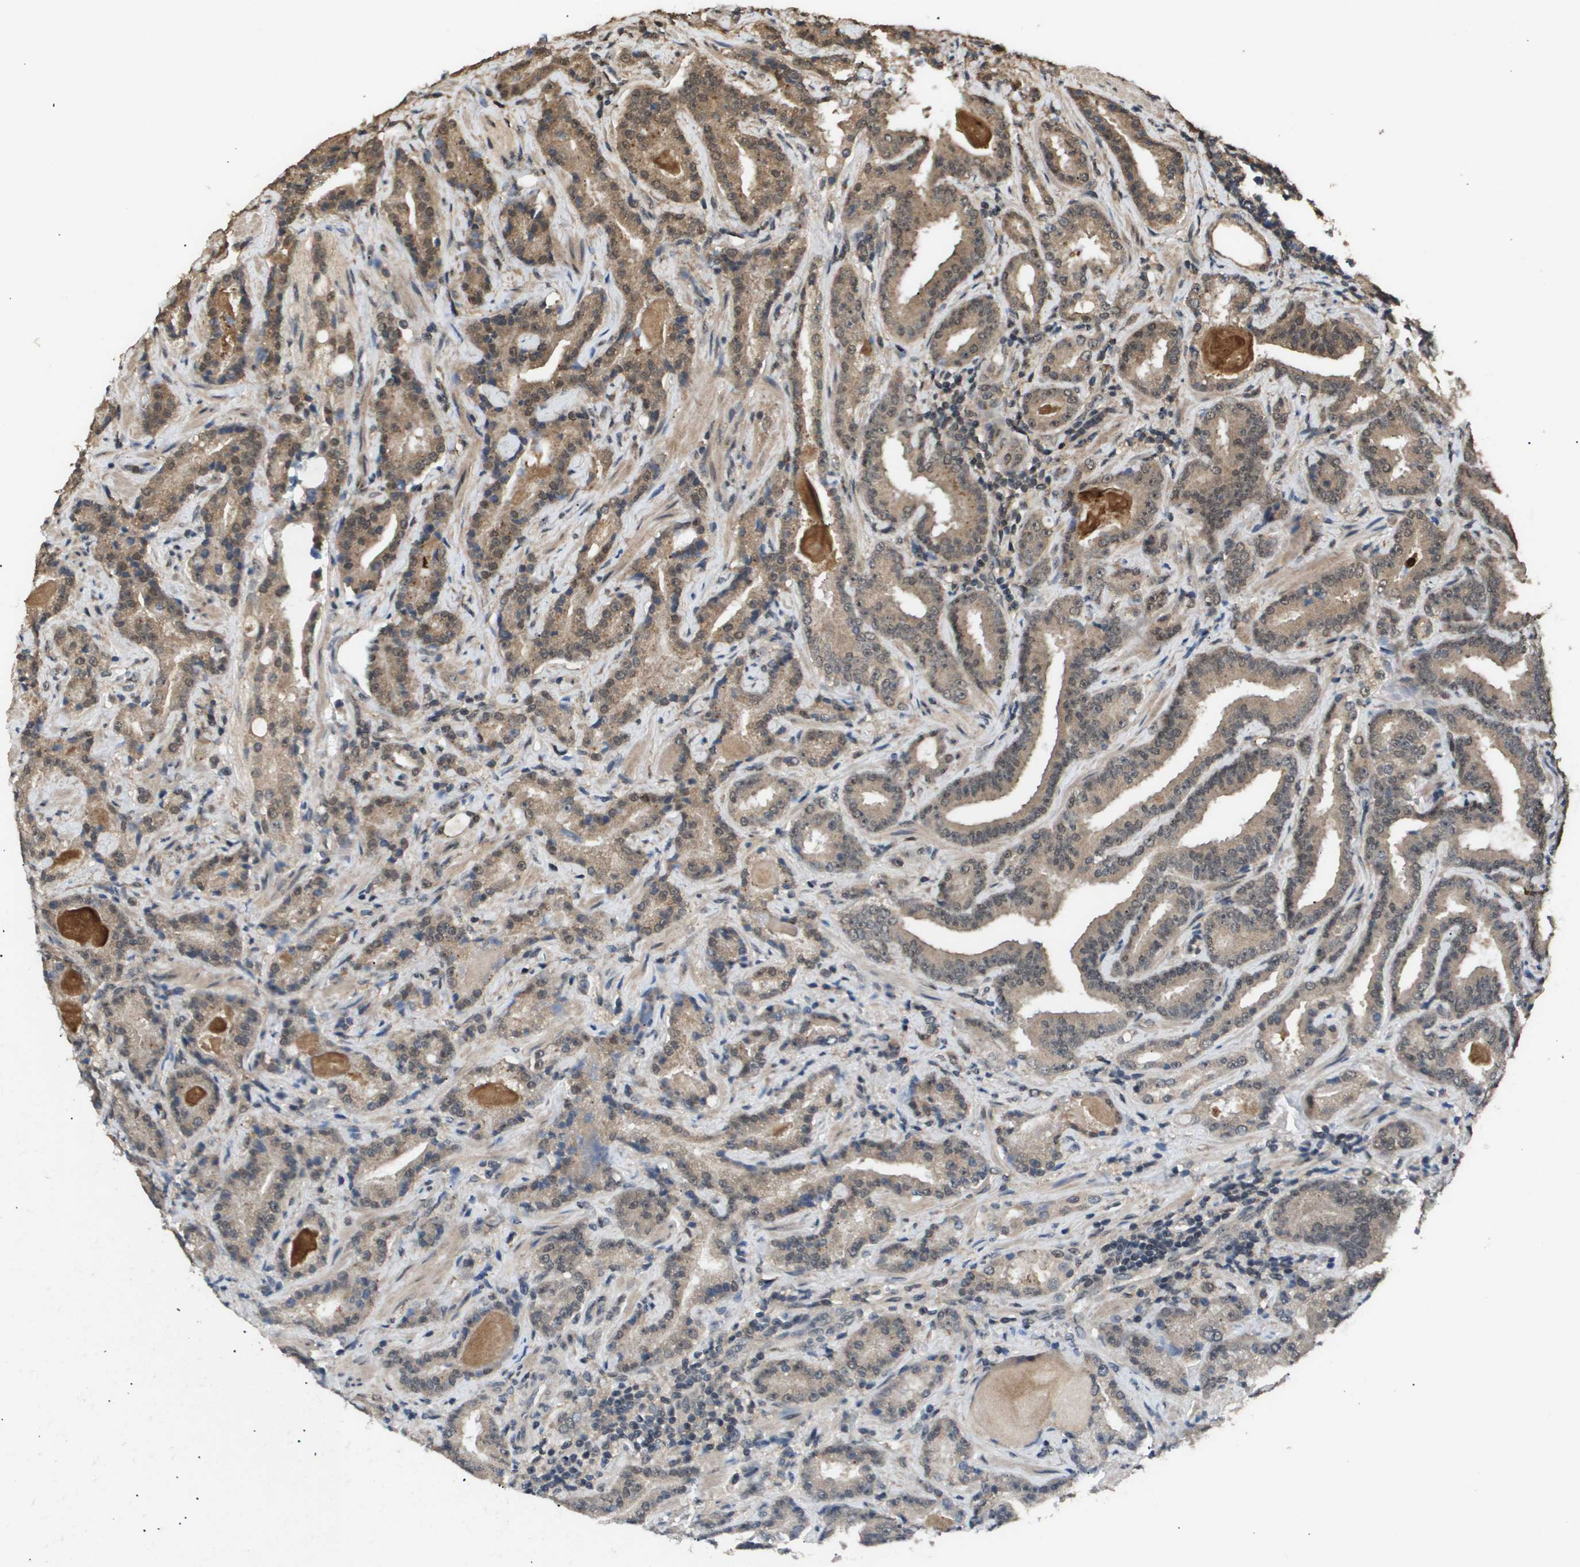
{"staining": {"intensity": "moderate", "quantity": ">75%", "location": "cytoplasmic/membranous,nuclear"}, "tissue": "prostate cancer", "cell_type": "Tumor cells", "image_type": "cancer", "snomed": [{"axis": "morphology", "description": "Adenocarcinoma, Low grade"}, {"axis": "topography", "description": "Prostate"}], "caption": "Tumor cells reveal moderate cytoplasmic/membranous and nuclear expression in approximately >75% of cells in prostate cancer.", "gene": "ING1", "patient": {"sex": "male", "age": 60}}